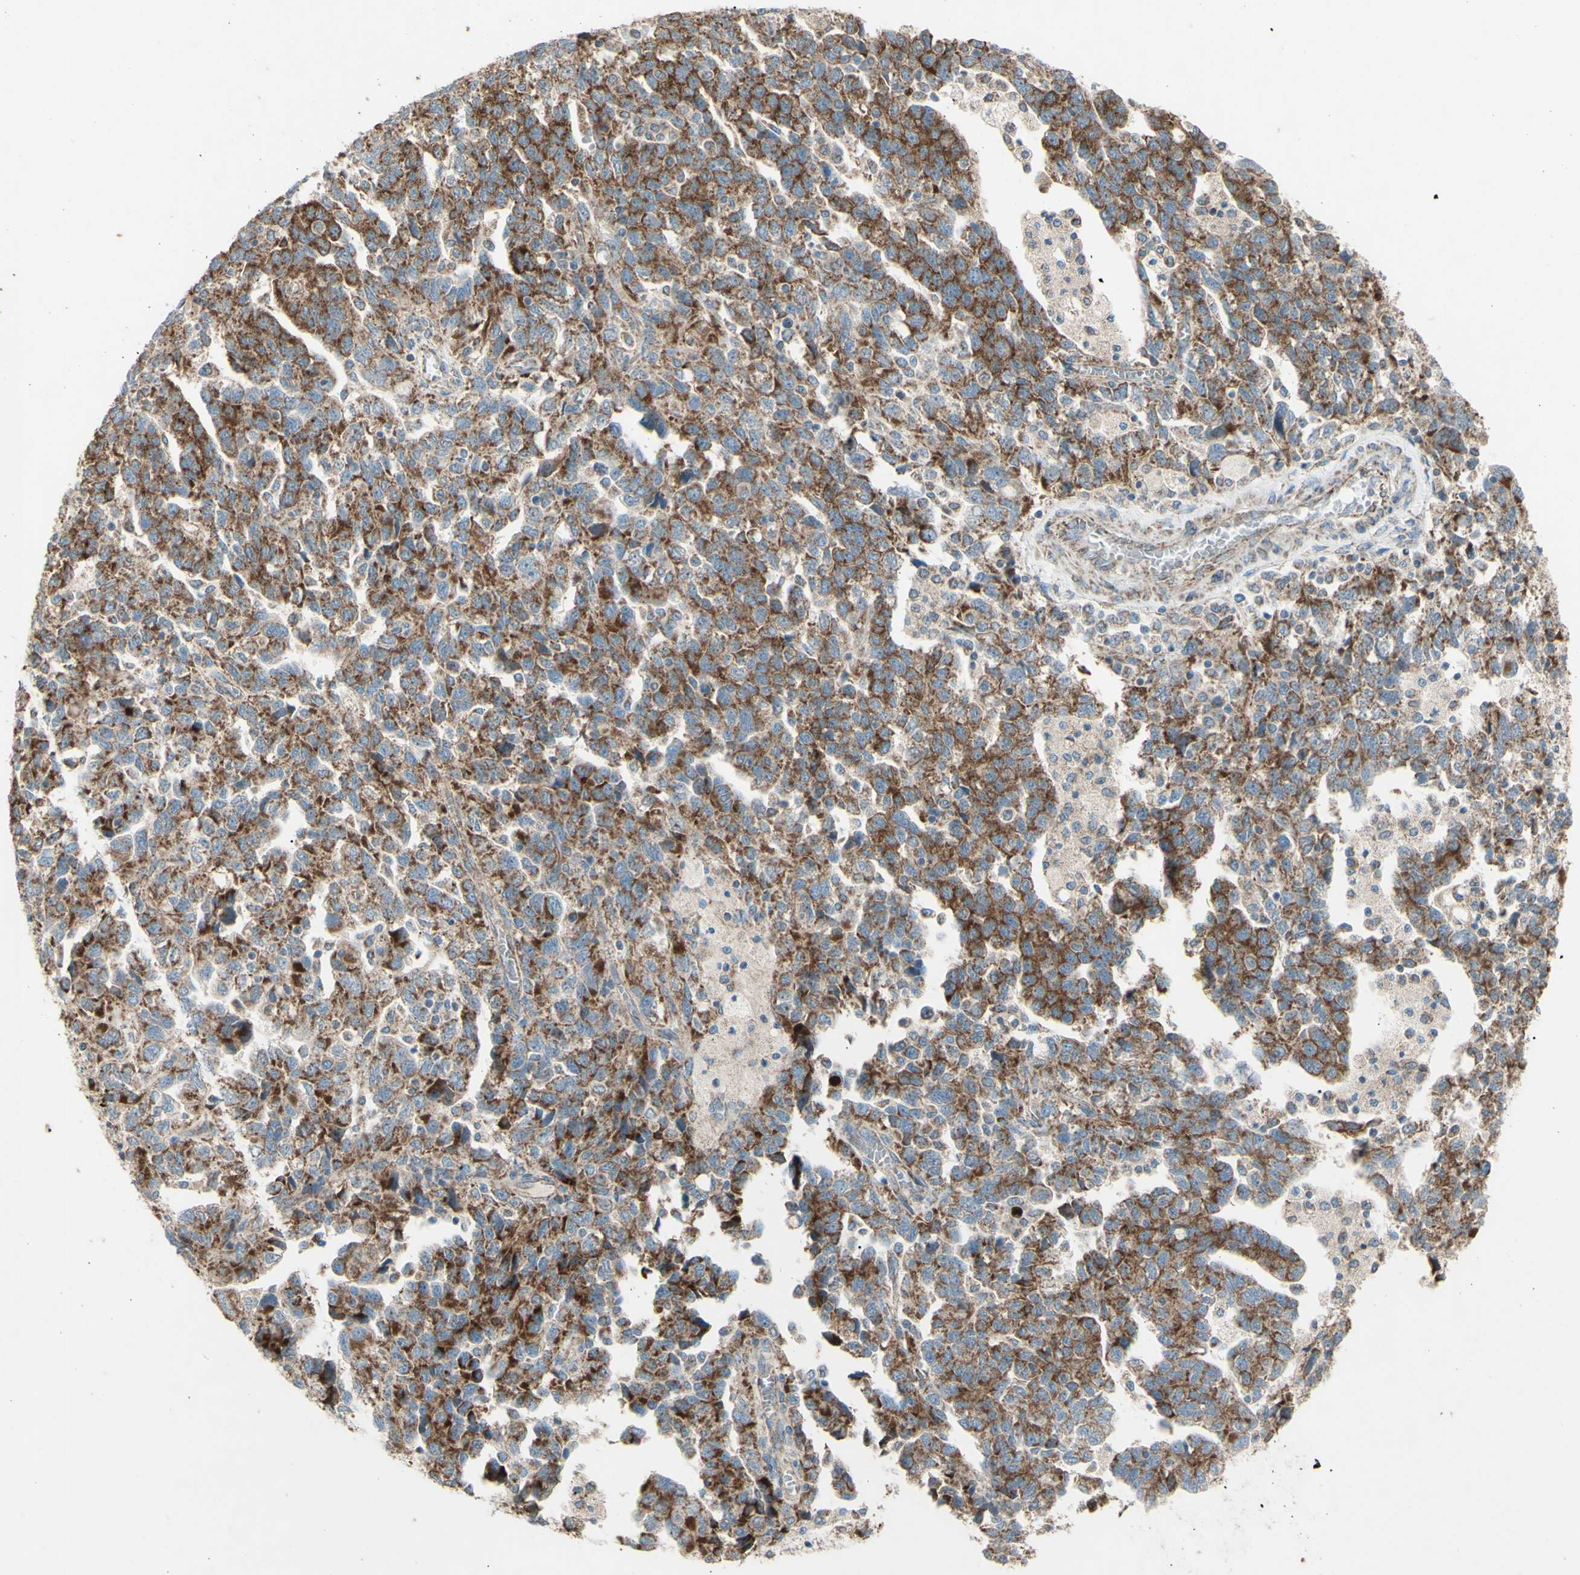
{"staining": {"intensity": "strong", "quantity": ">75%", "location": "cytoplasmic/membranous"}, "tissue": "ovarian cancer", "cell_type": "Tumor cells", "image_type": "cancer", "snomed": [{"axis": "morphology", "description": "Carcinoma, NOS"}, {"axis": "morphology", "description": "Cystadenocarcinoma, serous, NOS"}, {"axis": "topography", "description": "Ovary"}], "caption": "IHC photomicrograph of human ovarian cancer (carcinoma) stained for a protein (brown), which shows high levels of strong cytoplasmic/membranous staining in approximately >75% of tumor cells.", "gene": "RHOT1", "patient": {"sex": "female", "age": 69}}